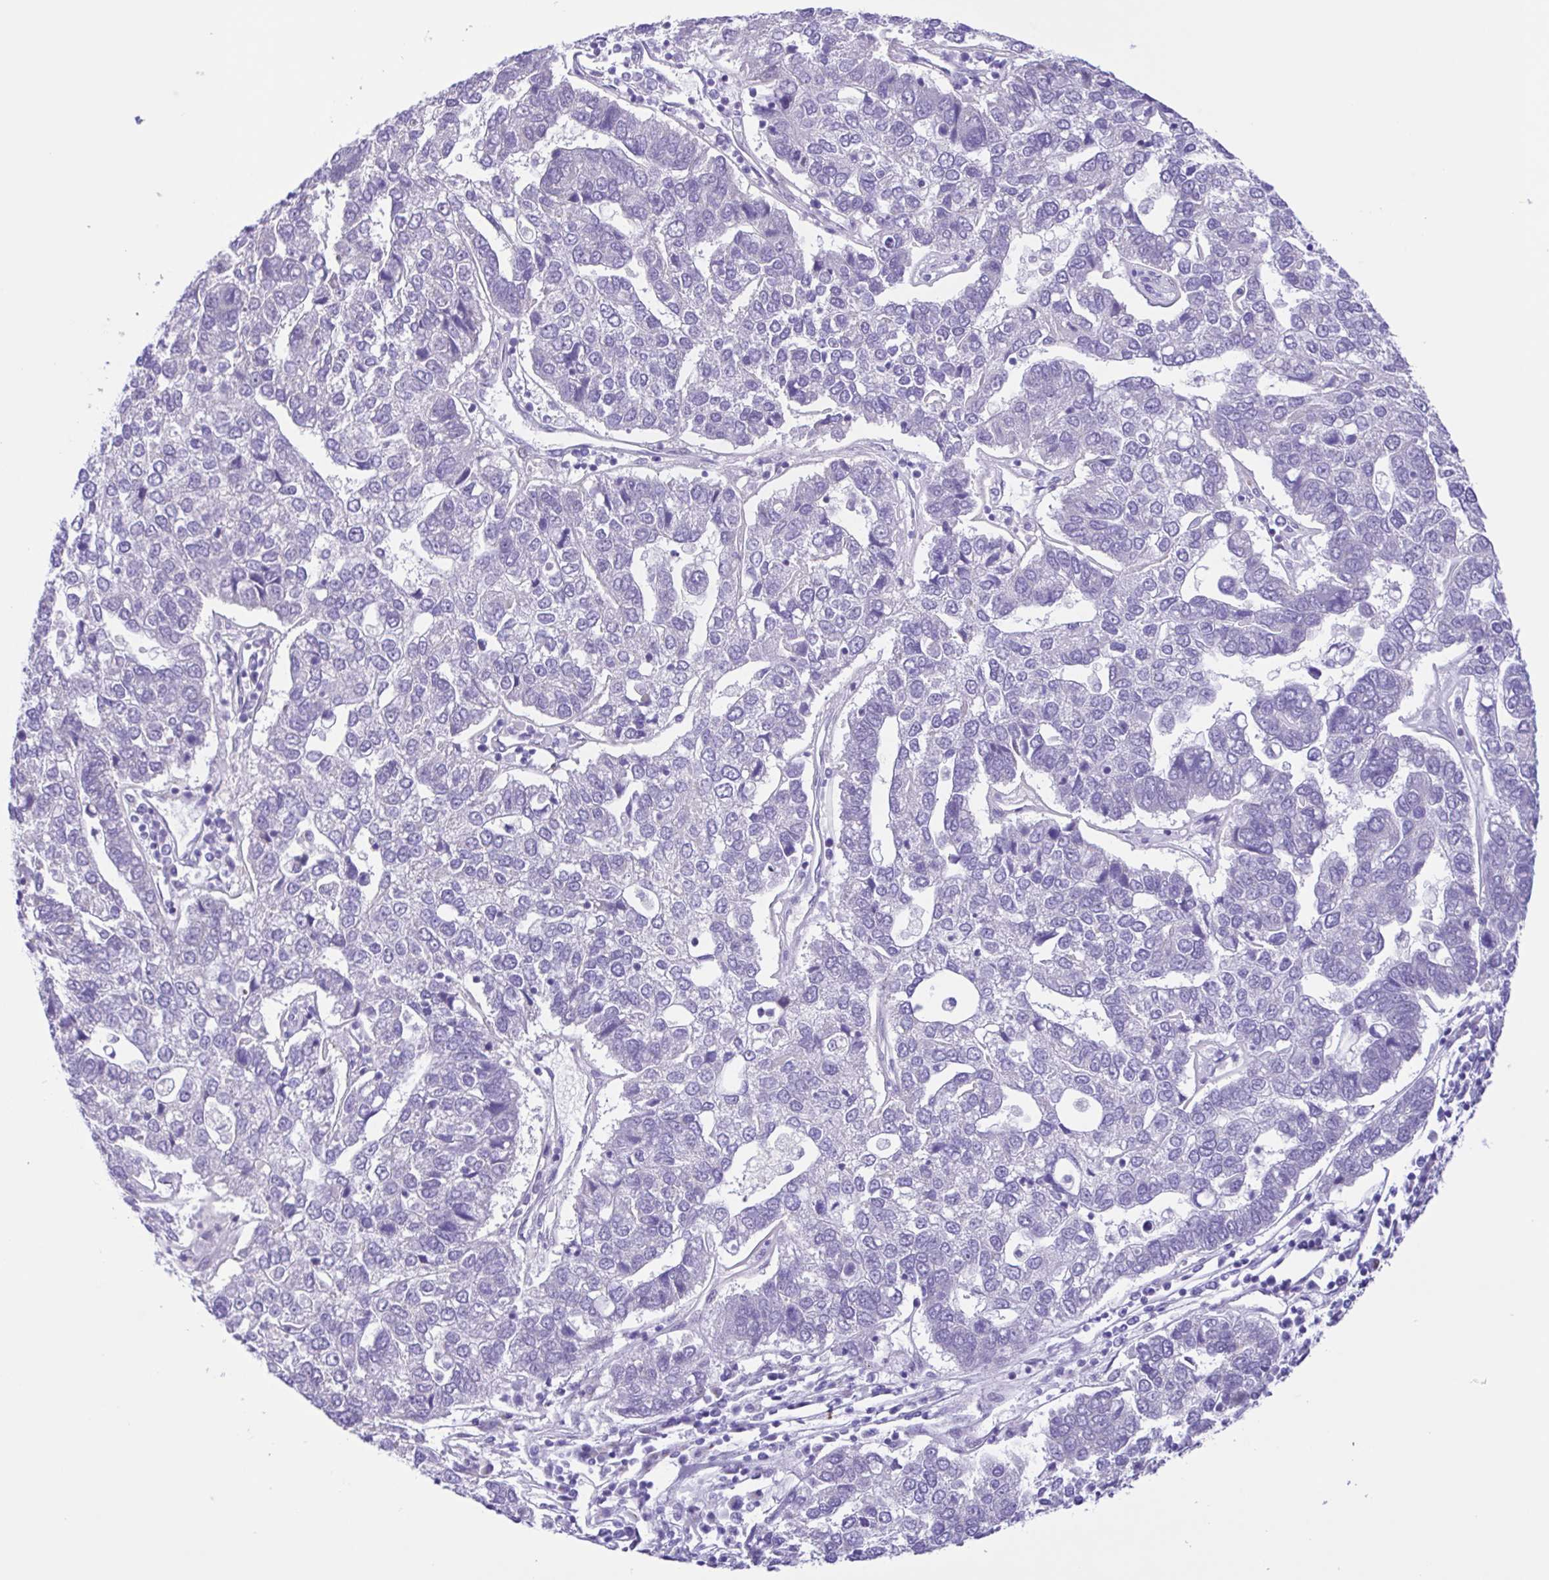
{"staining": {"intensity": "negative", "quantity": "none", "location": "none"}, "tissue": "pancreatic cancer", "cell_type": "Tumor cells", "image_type": "cancer", "snomed": [{"axis": "morphology", "description": "Adenocarcinoma, NOS"}, {"axis": "topography", "description": "Pancreas"}], "caption": "Adenocarcinoma (pancreatic) stained for a protein using immunohistochemistry reveals no expression tumor cells.", "gene": "TGM3", "patient": {"sex": "female", "age": 61}}